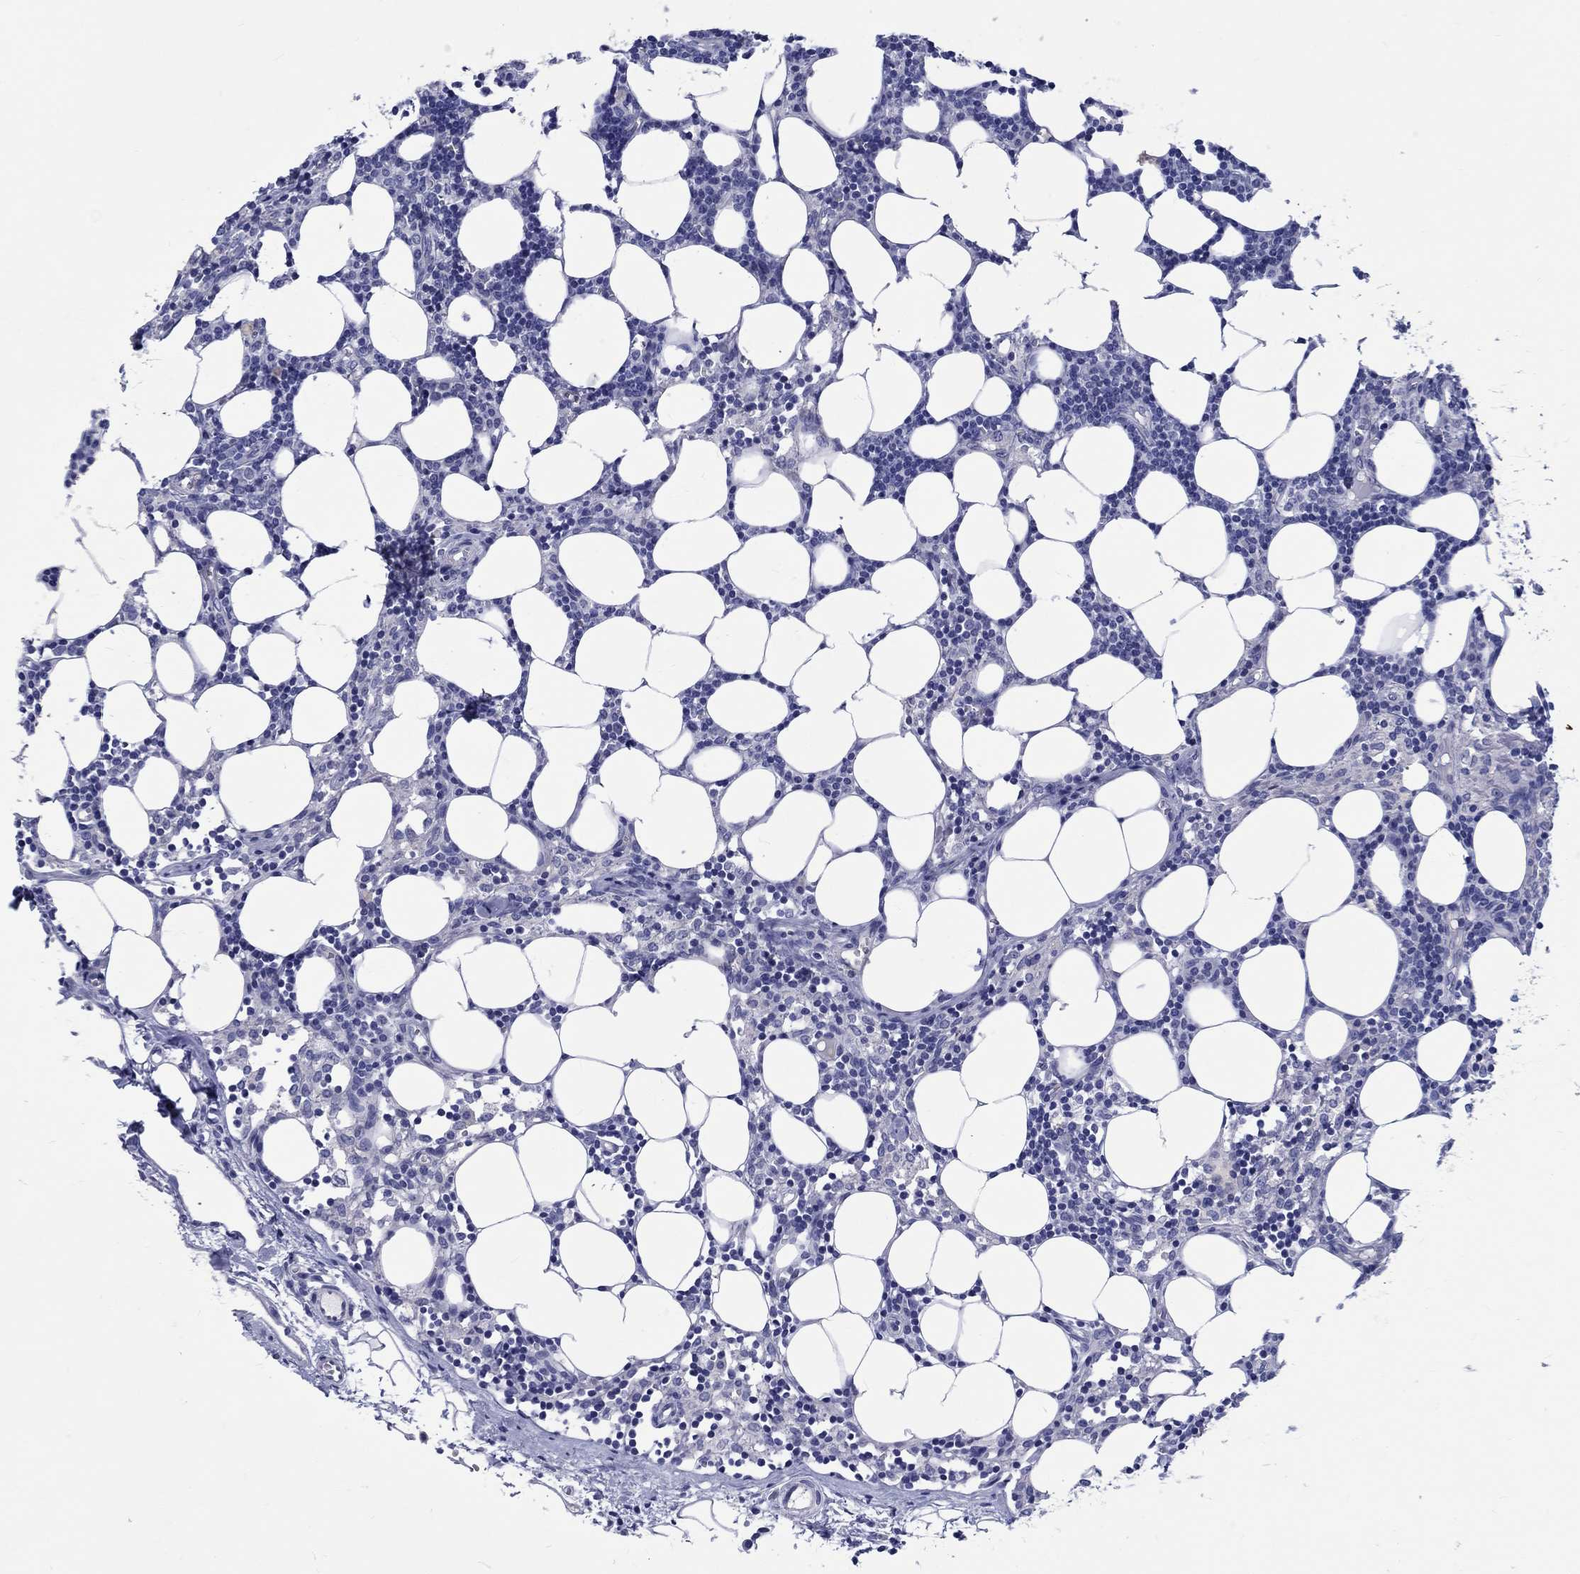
{"staining": {"intensity": "negative", "quantity": "none", "location": "none"}, "tissue": "lymph node", "cell_type": "Germinal center cells", "image_type": "normal", "snomed": [{"axis": "morphology", "description": "Normal tissue, NOS"}, {"axis": "topography", "description": "Lymph node"}], "caption": "Germinal center cells are negative for brown protein staining in benign lymph node. (Brightfield microscopy of DAB immunohistochemistry at high magnification).", "gene": "SH2D7", "patient": {"sex": "female", "age": 52}}